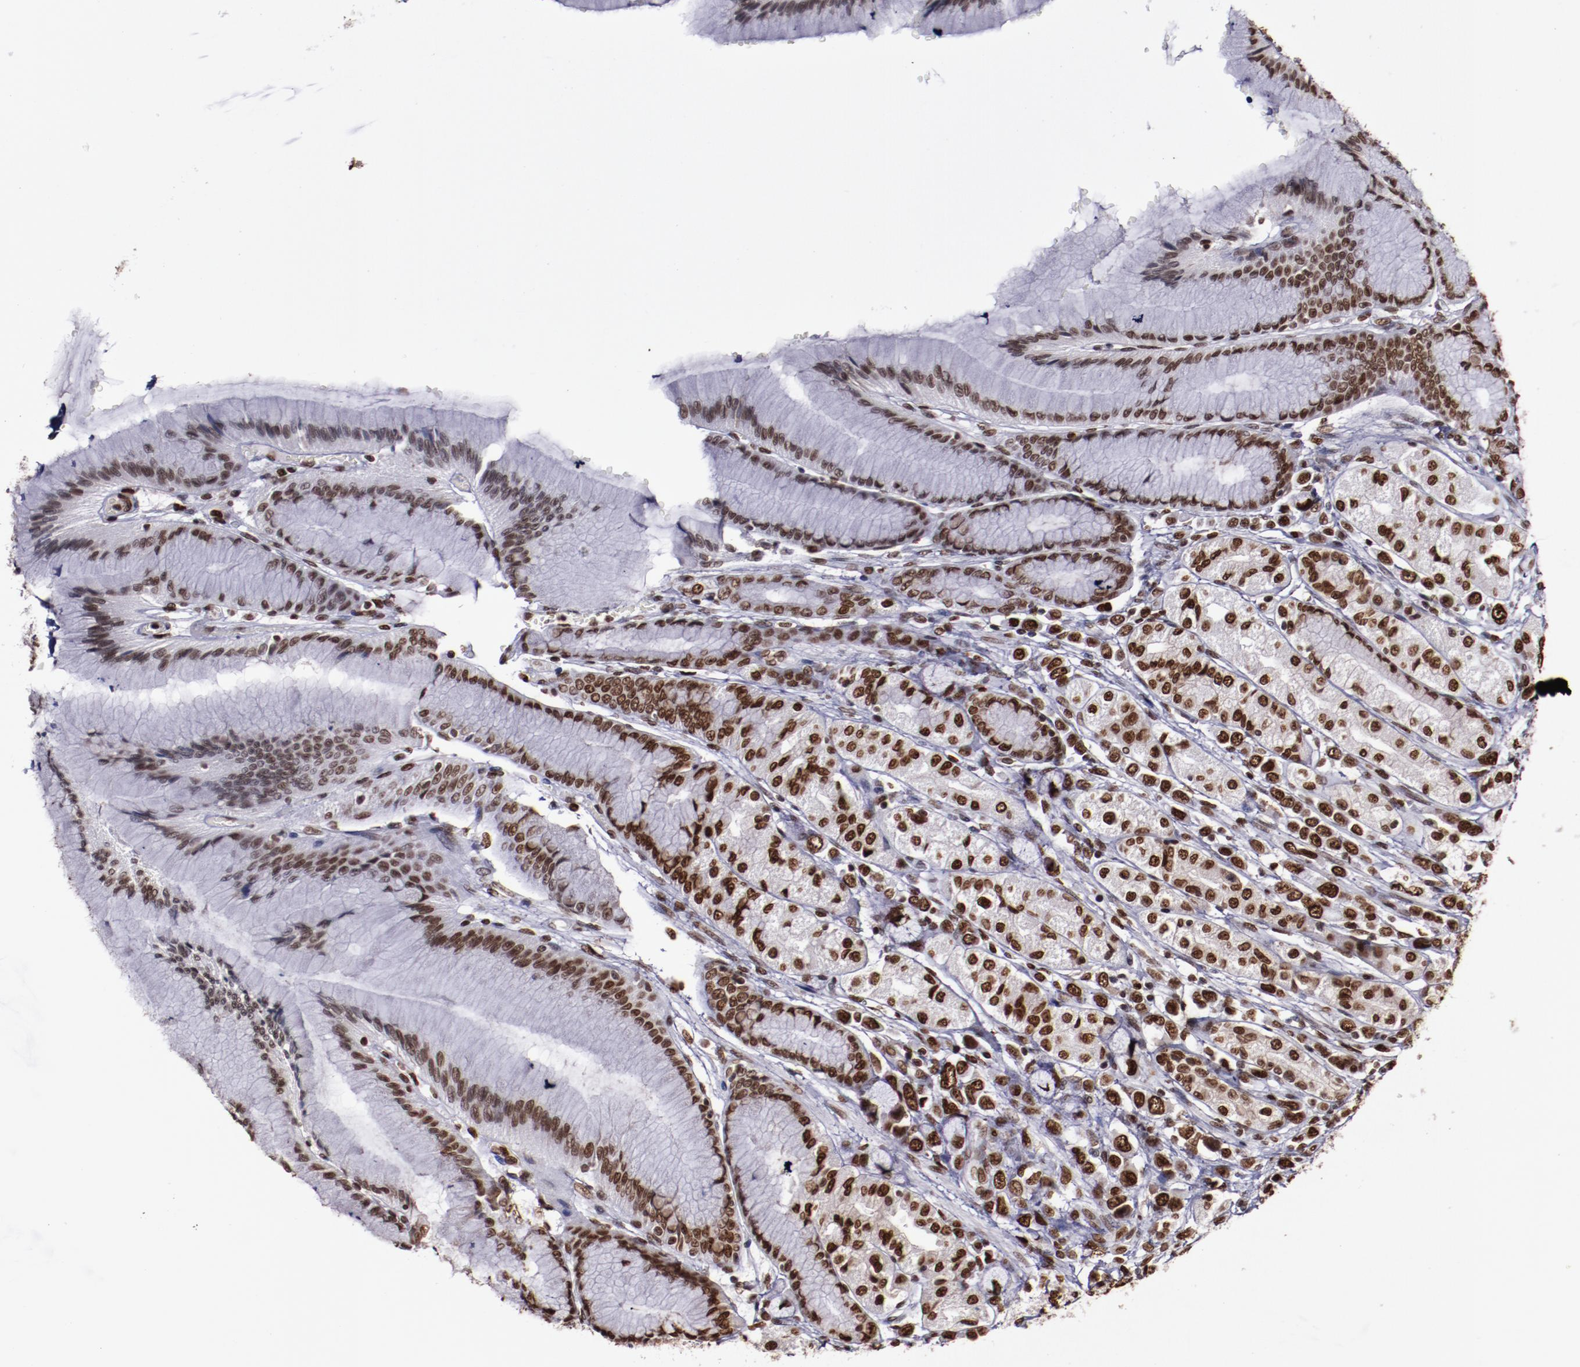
{"staining": {"intensity": "moderate", "quantity": ">75%", "location": "nuclear"}, "tissue": "stomach", "cell_type": "Glandular cells", "image_type": "normal", "snomed": [{"axis": "morphology", "description": "Normal tissue, NOS"}, {"axis": "morphology", "description": "Adenocarcinoma, NOS"}, {"axis": "topography", "description": "Stomach"}, {"axis": "topography", "description": "Stomach, lower"}], "caption": "Protein expression analysis of benign stomach displays moderate nuclear expression in about >75% of glandular cells. Immunohistochemistry (ihc) stains the protein of interest in brown and the nuclei are stained blue.", "gene": "APEX1", "patient": {"sex": "female", "age": 65}}